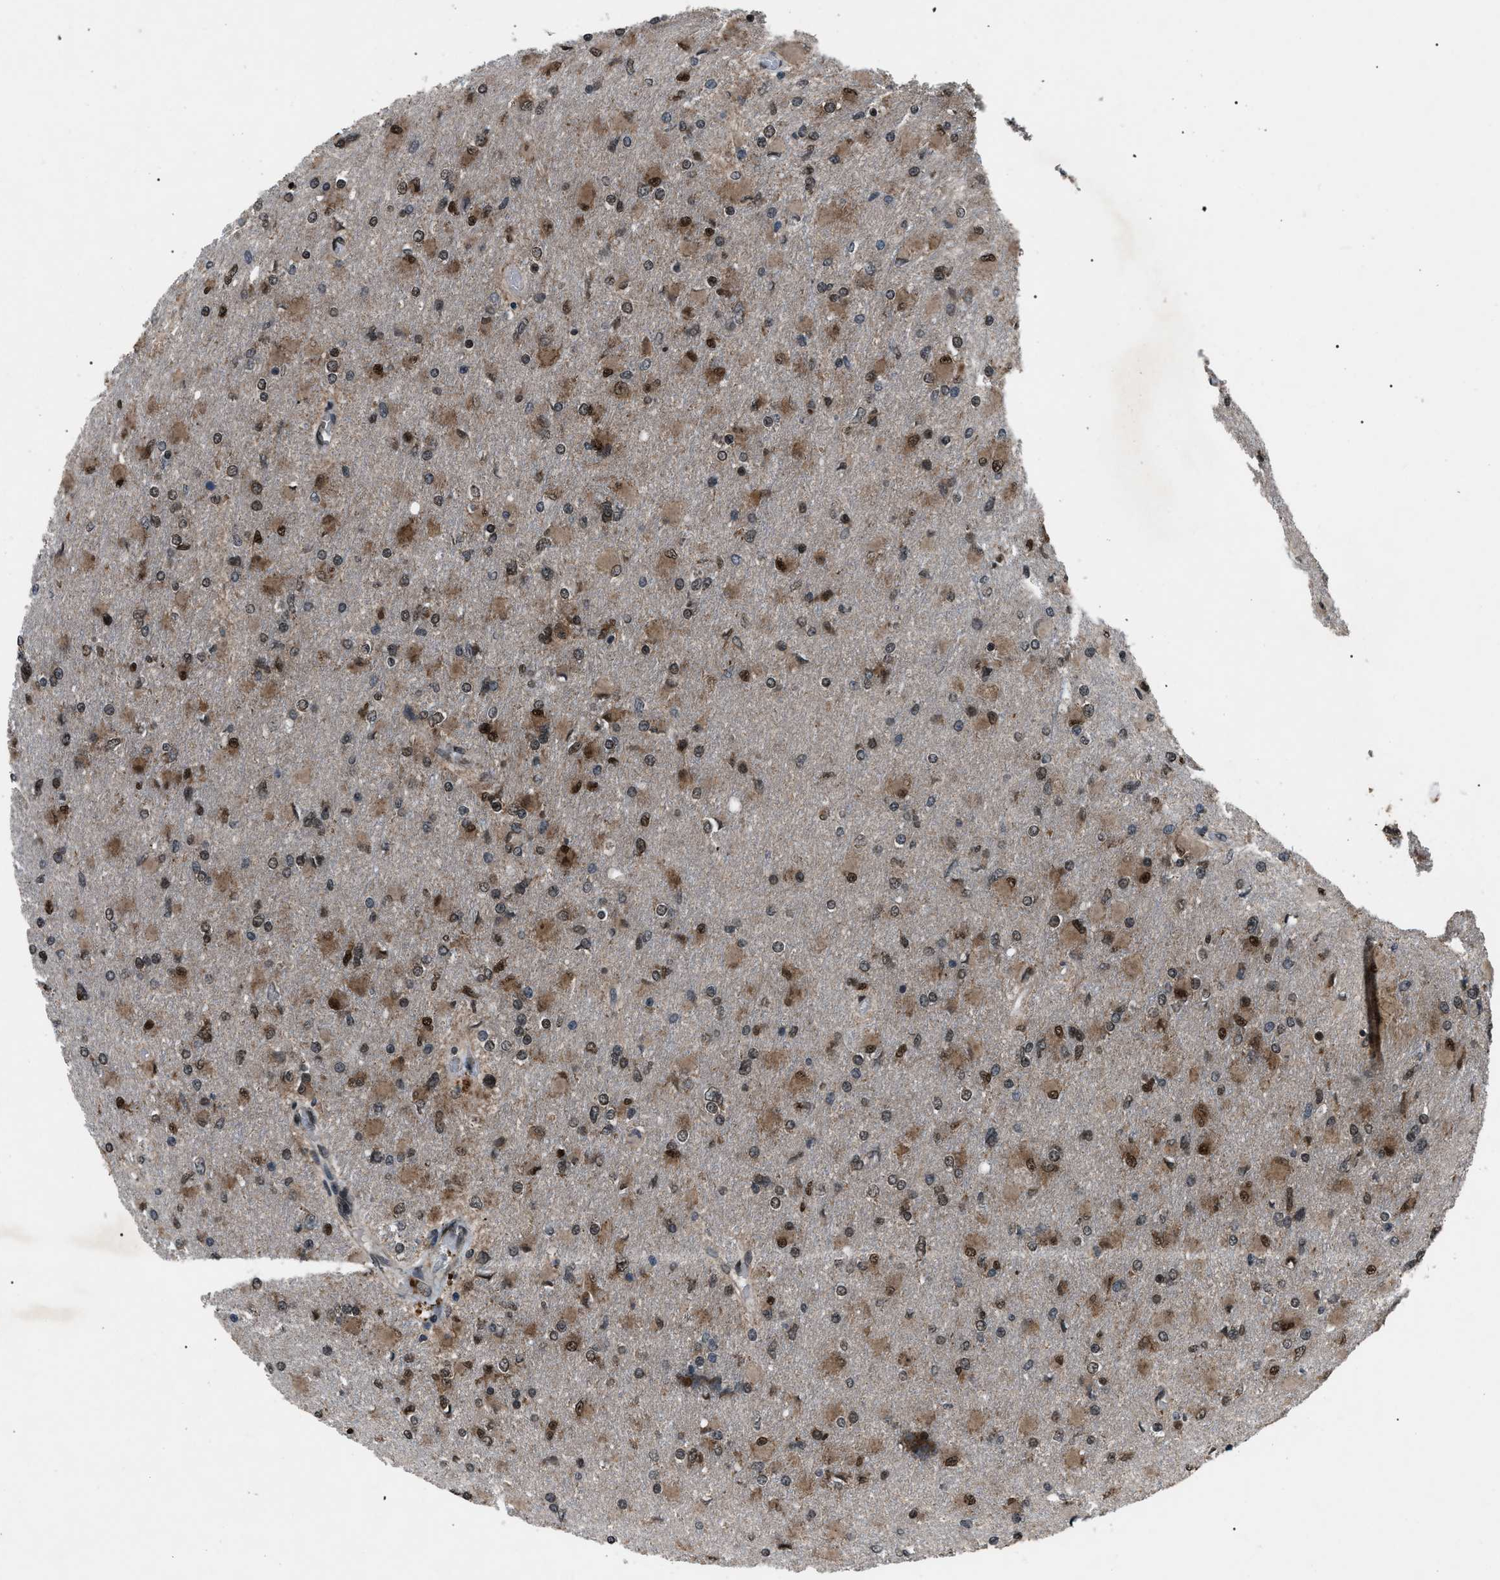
{"staining": {"intensity": "strong", "quantity": "25%-75%", "location": "cytoplasmic/membranous,nuclear"}, "tissue": "glioma", "cell_type": "Tumor cells", "image_type": "cancer", "snomed": [{"axis": "morphology", "description": "Glioma, malignant, High grade"}, {"axis": "topography", "description": "Cerebral cortex"}], "caption": "There is high levels of strong cytoplasmic/membranous and nuclear staining in tumor cells of glioma, as demonstrated by immunohistochemical staining (brown color).", "gene": "ZFAND2A", "patient": {"sex": "female", "age": 36}}